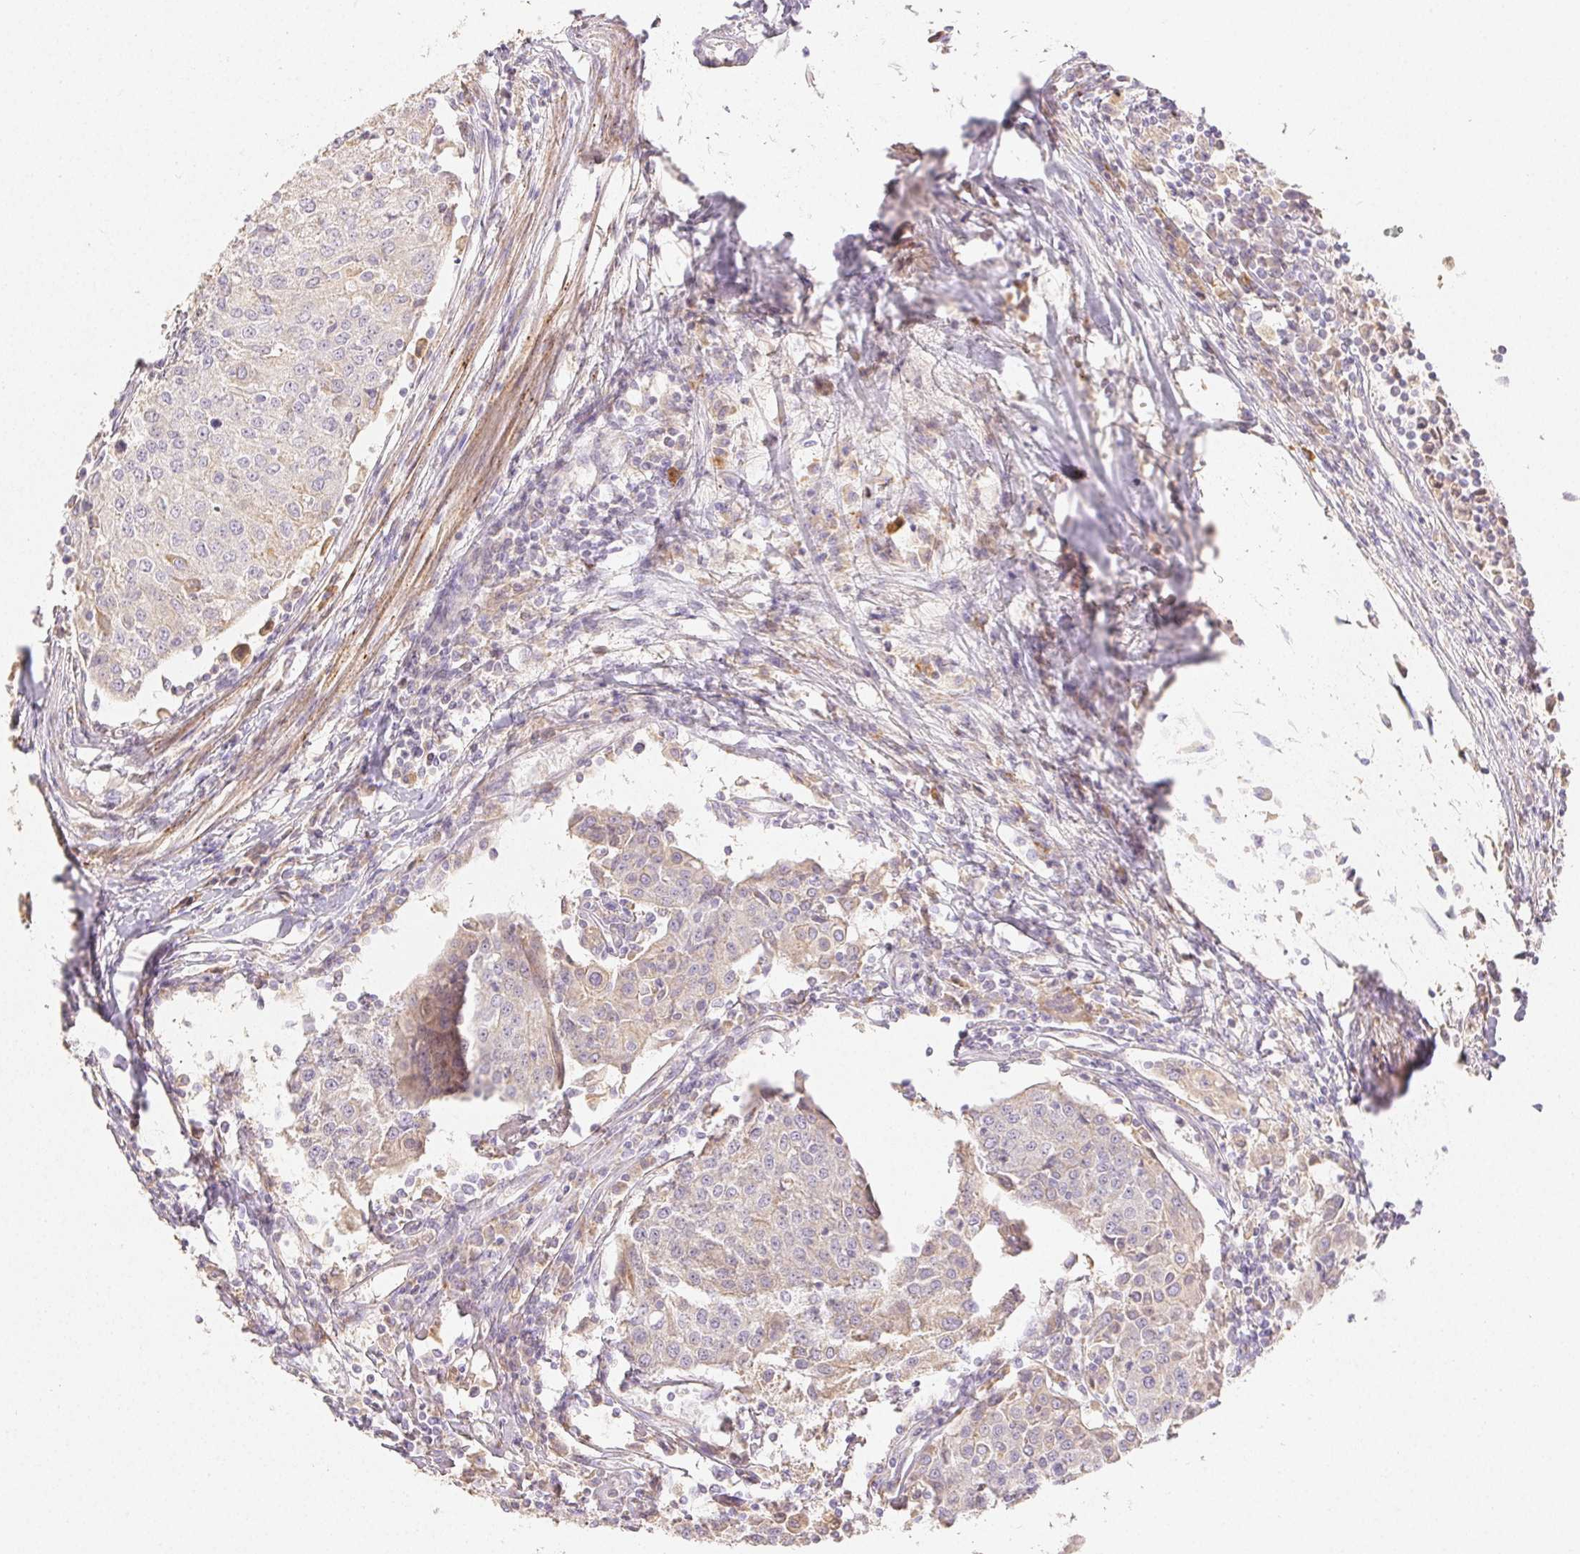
{"staining": {"intensity": "negative", "quantity": "none", "location": "none"}, "tissue": "urothelial cancer", "cell_type": "Tumor cells", "image_type": "cancer", "snomed": [{"axis": "morphology", "description": "Urothelial carcinoma, High grade"}, {"axis": "topography", "description": "Urinary bladder"}], "caption": "An image of urothelial cancer stained for a protein displays no brown staining in tumor cells. The staining is performed using DAB brown chromogen with nuclei counter-stained in using hematoxylin.", "gene": "ACVR1B", "patient": {"sex": "female", "age": 85}}